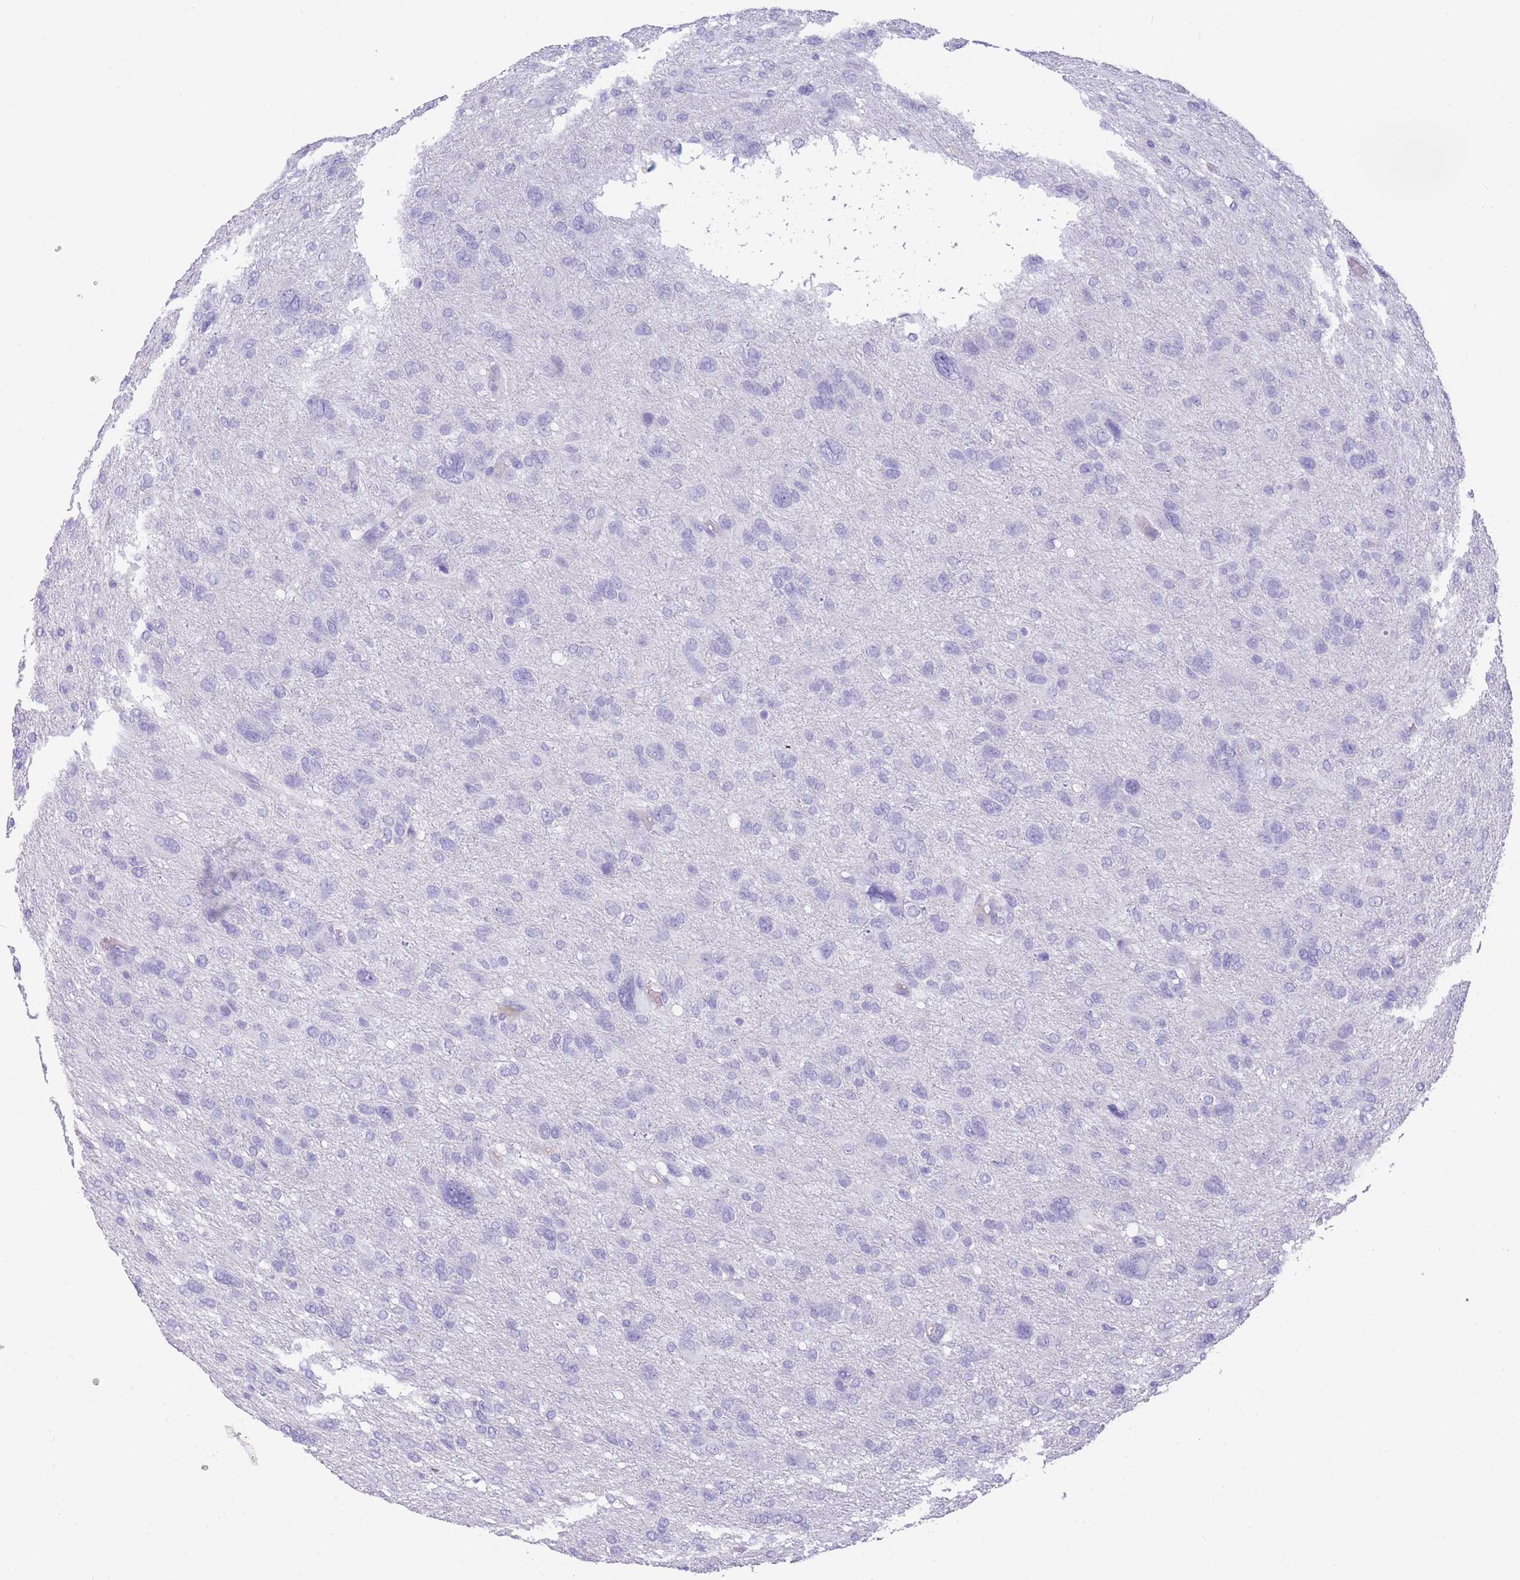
{"staining": {"intensity": "negative", "quantity": "none", "location": "none"}, "tissue": "glioma", "cell_type": "Tumor cells", "image_type": "cancer", "snomed": [{"axis": "morphology", "description": "Glioma, malignant, High grade"}, {"axis": "topography", "description": "Brain"}], "caption": "High magnification brightfield microscopy of malignant glioma (high-grade) stained with DAB (brown) and counterstained with hematoxylin (blue): tumor cells show no significant positivity.", "gene": "TNFSF11", "patient": {"sex": "female", "age": 59}}